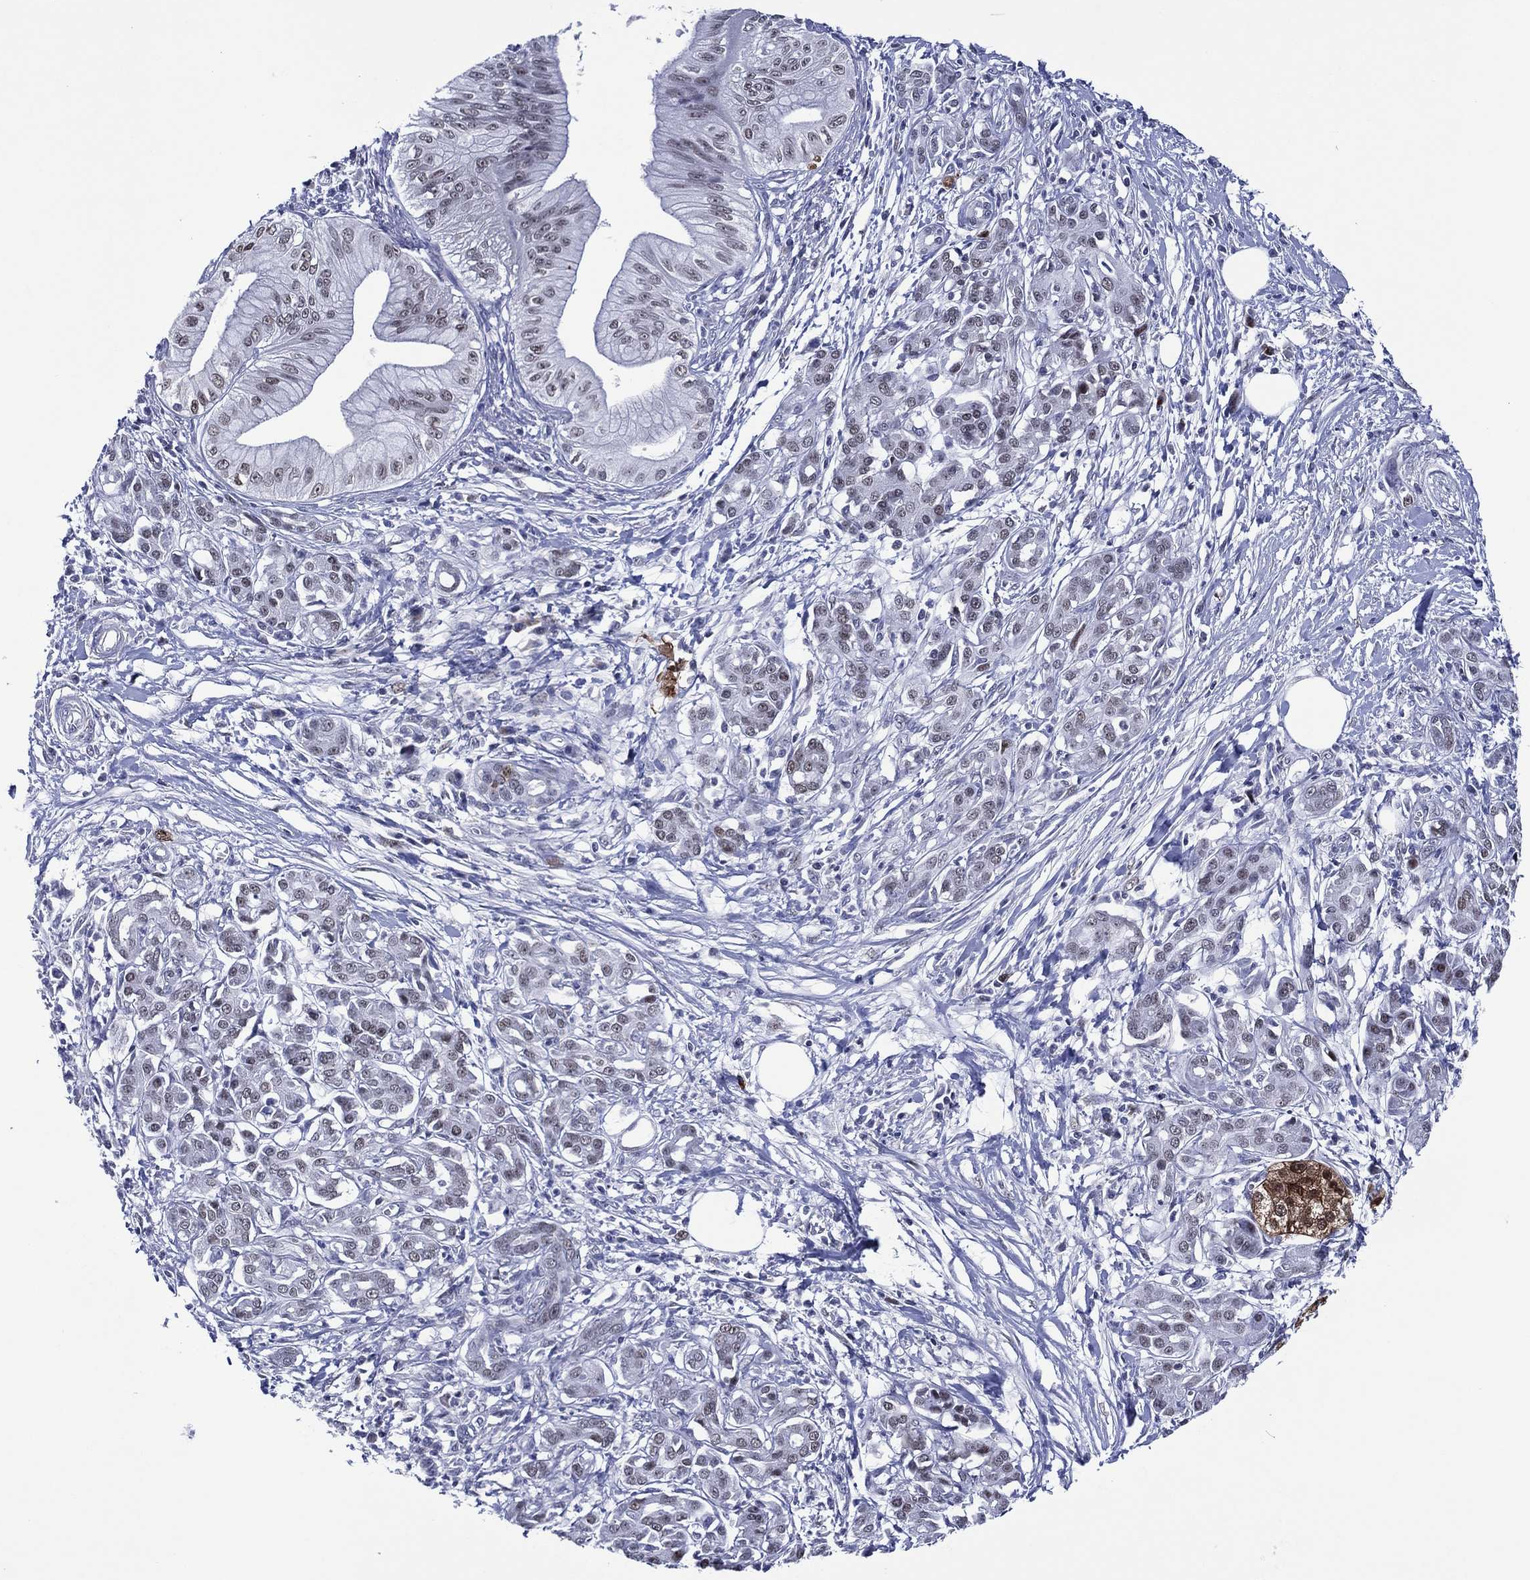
{"staining": {"intensity": "weak", "quantity": "<25%", "location": "nuclear"}, "tissue": "pancreatic cancer", "cell_type": "Tumor cells", "image_type": "cancer", "snomed": [{"axis": "morphology", "description": "Adenocarcinoma, NOS"}, {"axis": "topography", "description": "Pancreas"}], "caption": "Protein analysis of adenocarcinoma (pancreatic) displays no significant staining in tumor cells.", "gene": "GATA6", "patient": {"sex": "male", "age": 72}}